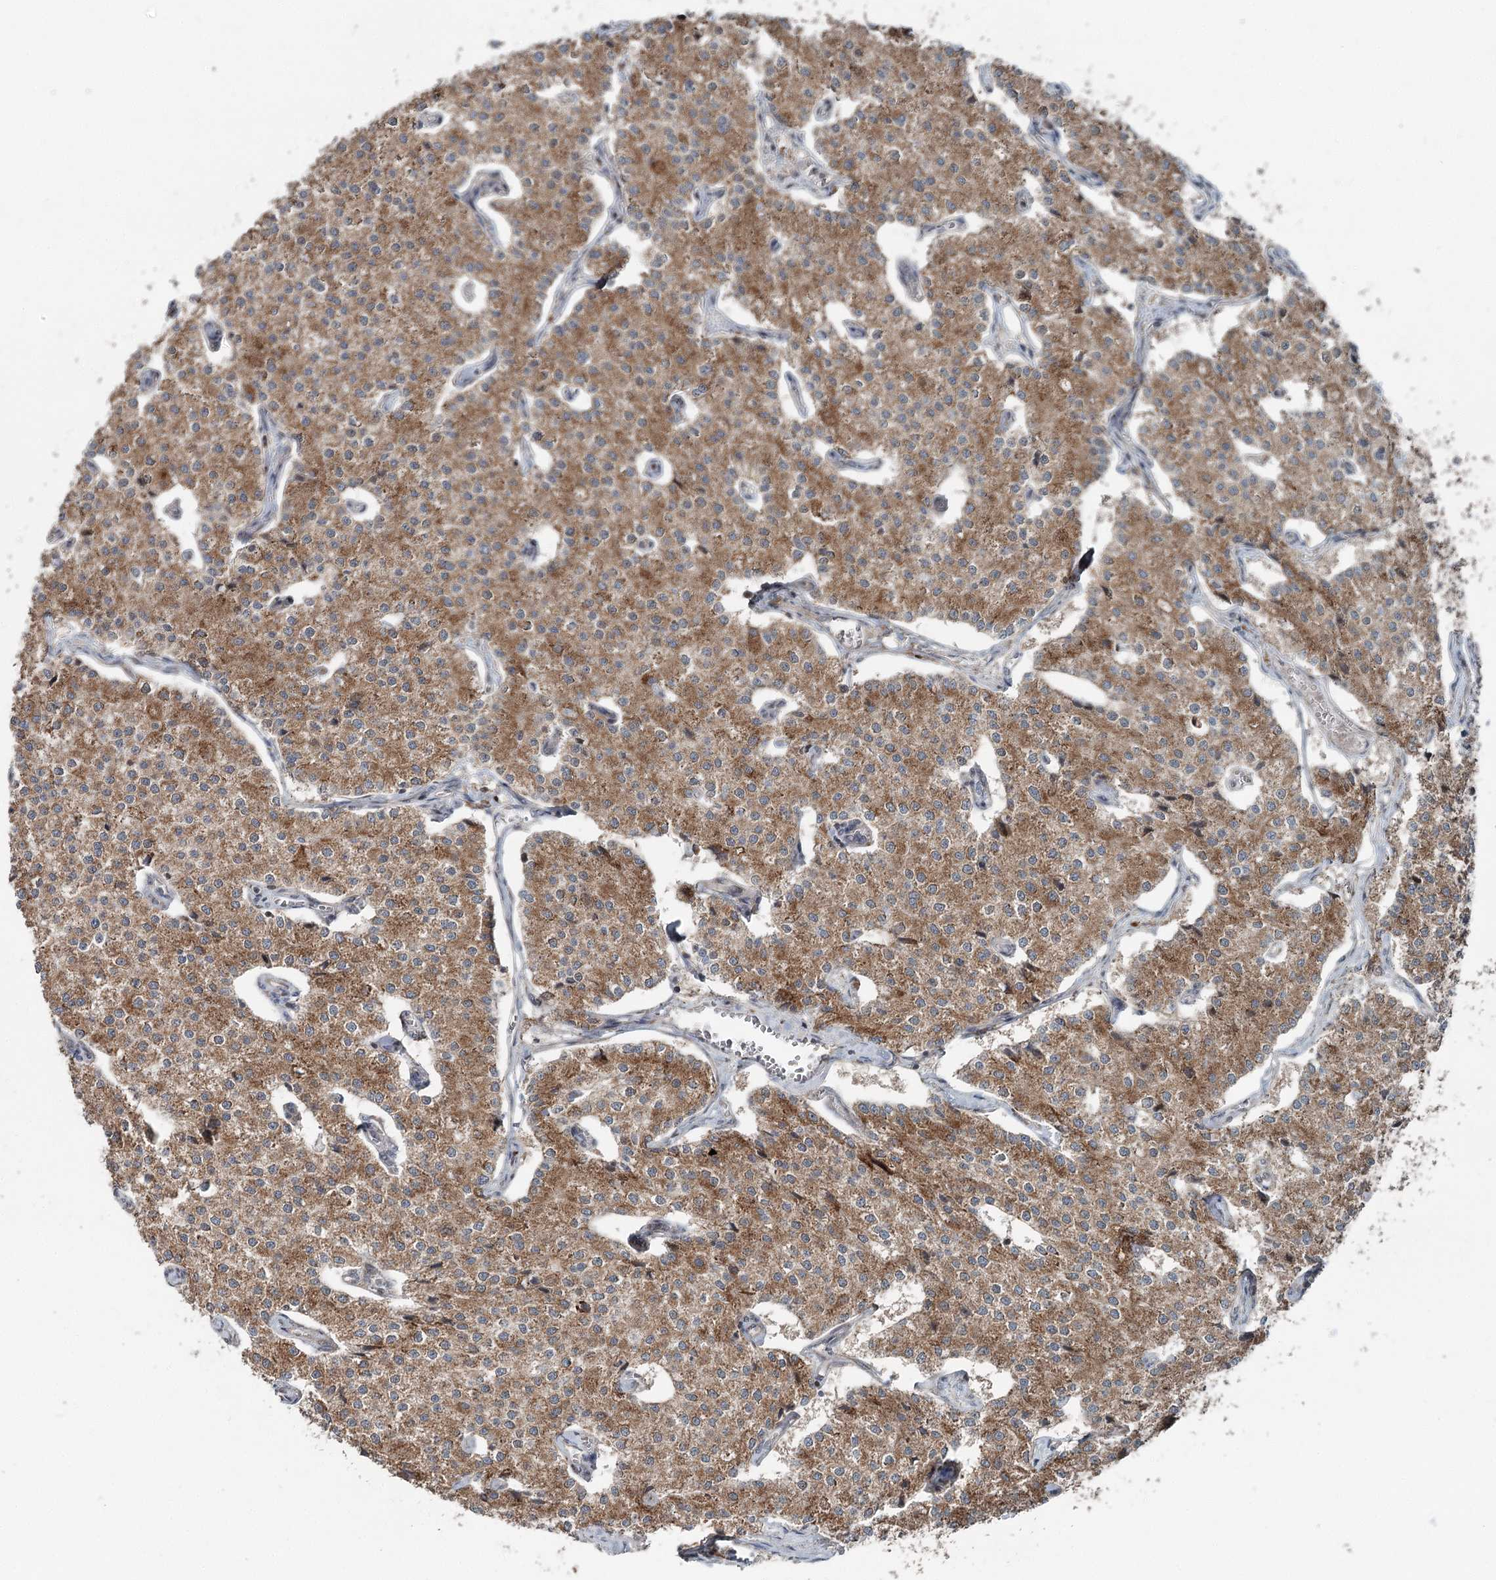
{"staining": {"intensity": "moderate", "quantity": ">75%", "location": "cytoplasmic/membranous"}, "tissue": "carcinoid", "cell_type": "Tumor cells", "image_type": "cancer", "snomed": [{"axis": "morphology", "description": "Carcinoid, malignant, NOS"}, {"axis": "topography", "description": "Colon"}], "caption": "Brown immunohistochemical staining in human carcinoid demonstrates moderate cytoplasmic/membranous staining in approximately >75% of tumor cells.", "gene": "WAPL", "patient": {"sex": "female", "age": 52}}